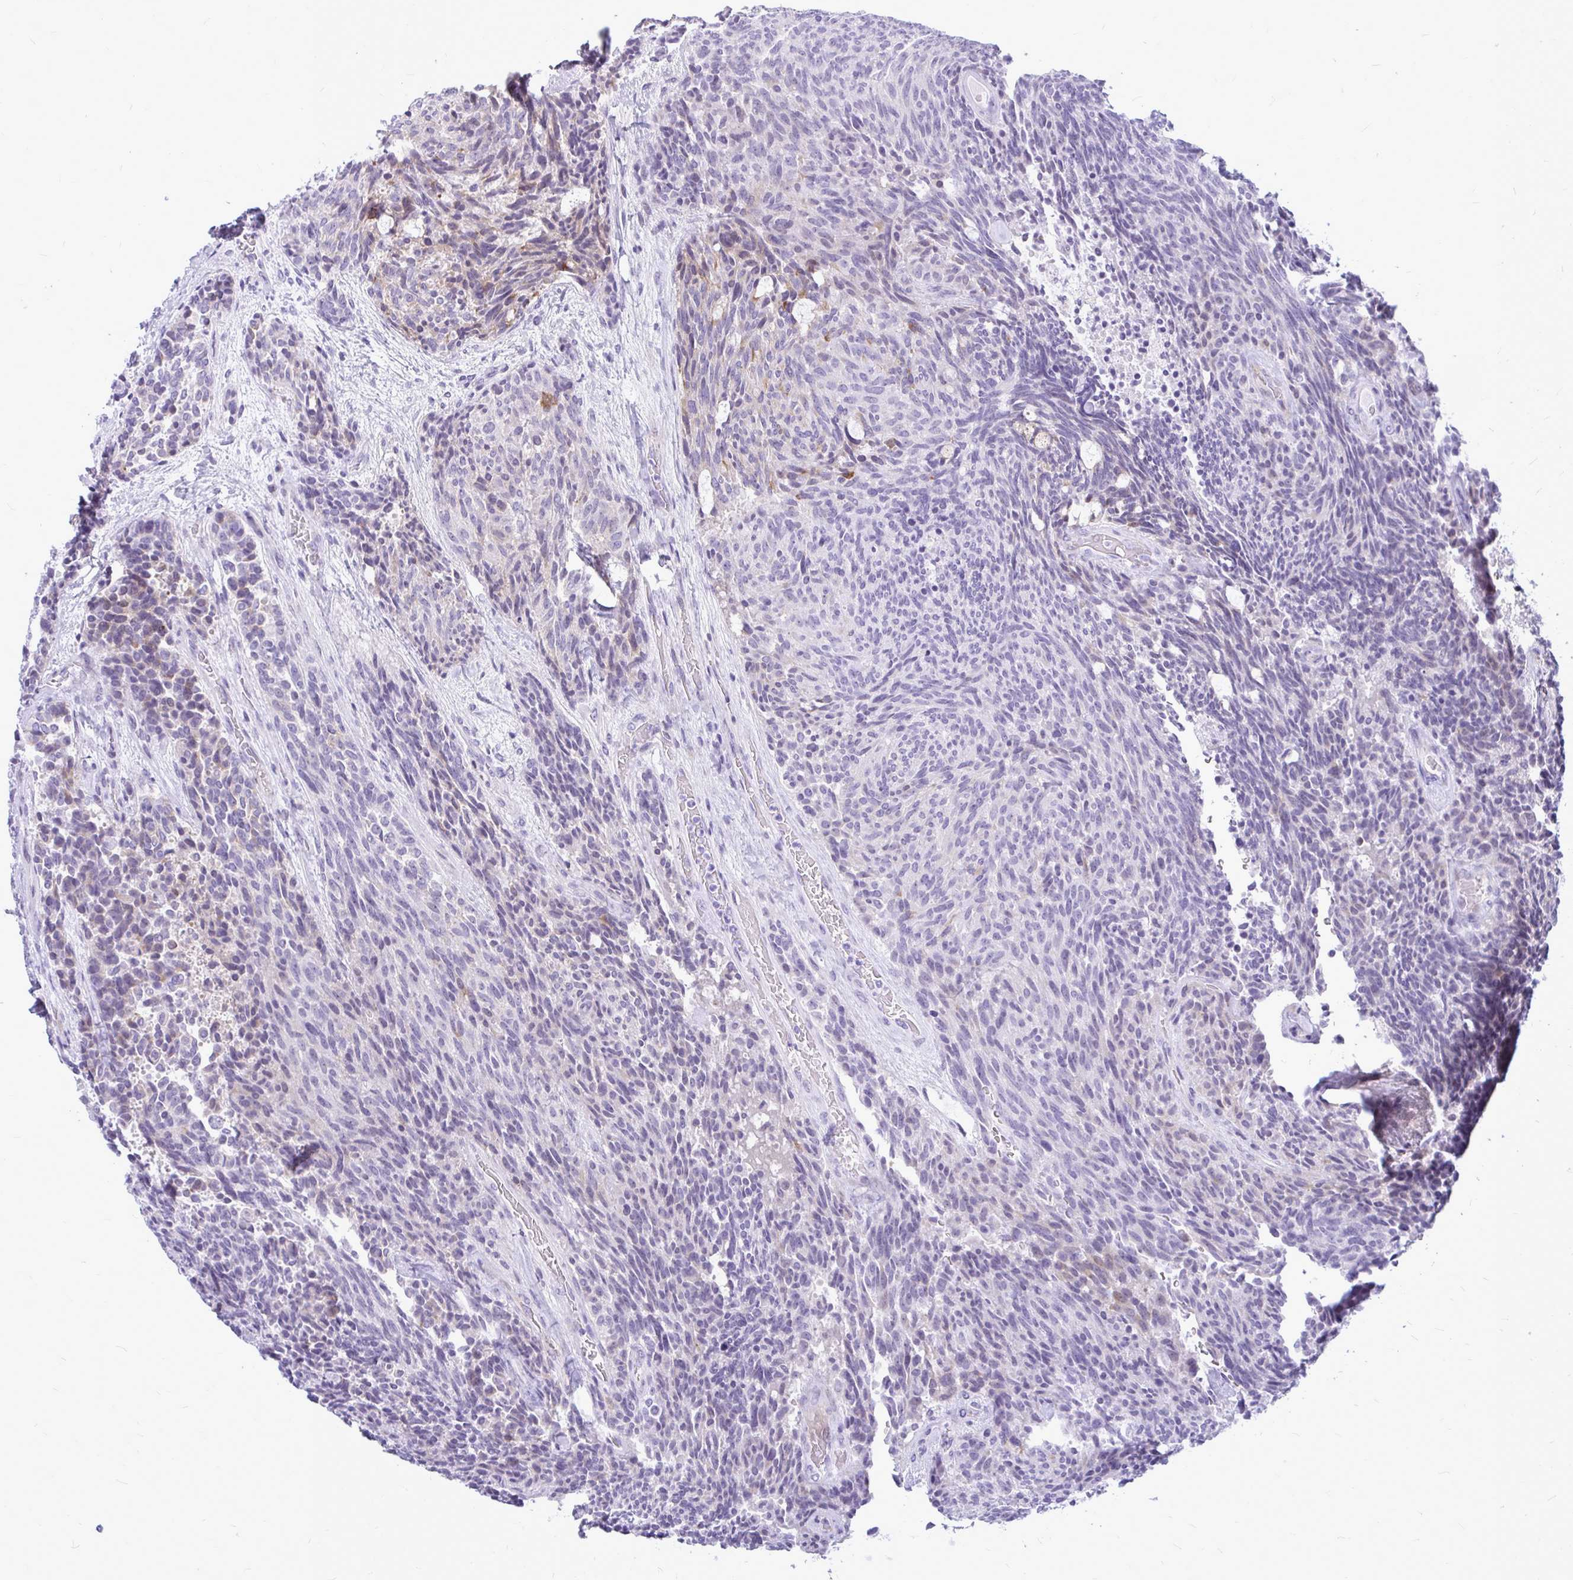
{"staining": {"intensity": "weak", "quantity": "<25%", "location": "cytoplasmic/membranous"}, "tissue": "carcinoid", "cell_type": "Tumor cells", "image_type": "cancer", "snomed": [{"axis": "morphology", "description": "Carcinoid, malignant, NOS"}, {"axis": "topography", "description": "Pancreas"}], "caption": "Human carcinoid stained for a protein using immunohistochemistry (IHC) exhibits no expression in tumor cells.", "gene": "ZSCAN25", "patient": {"sex": "female", "age": 54}}